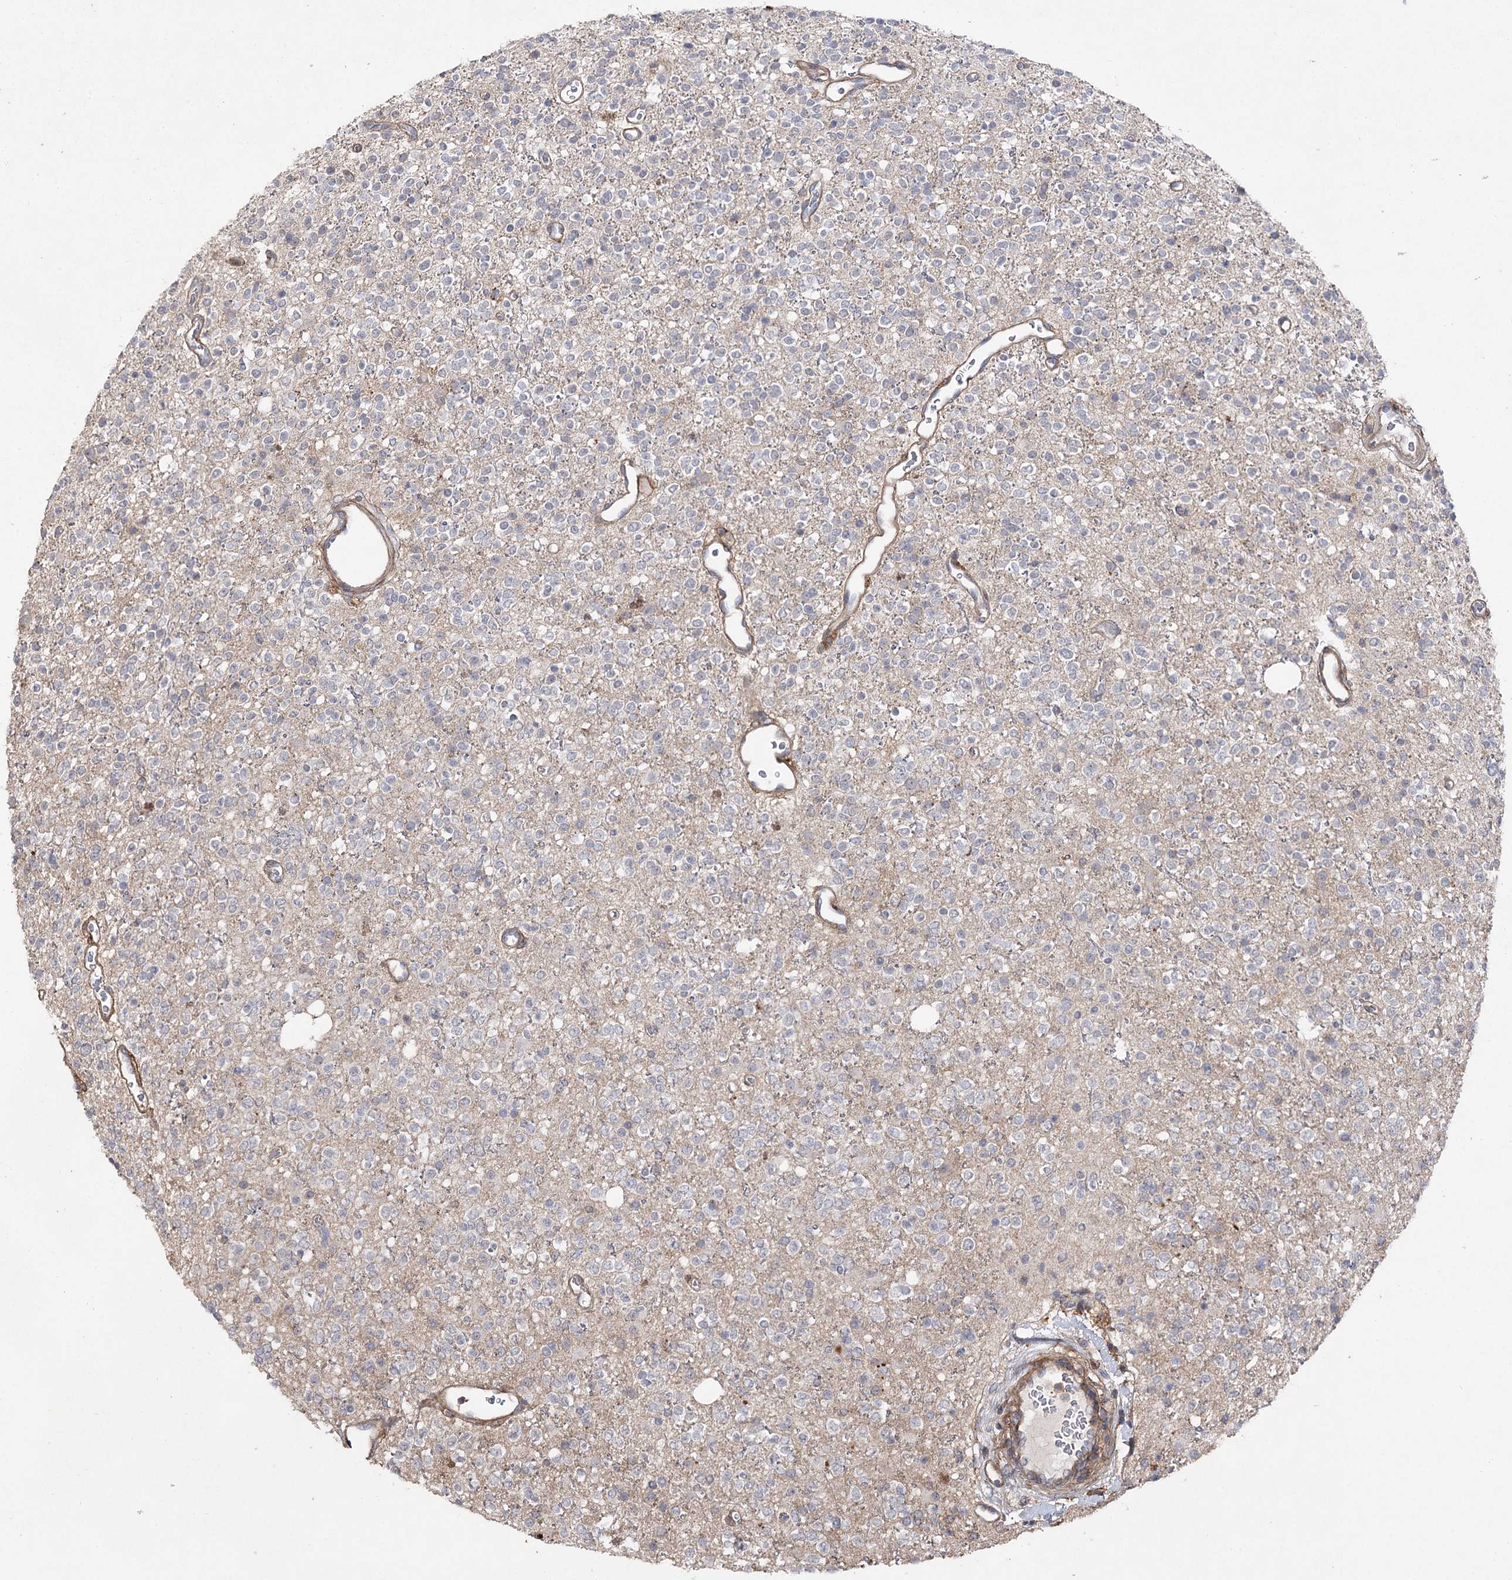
{"staining": {"intensity": "negative", "quantity": "none", "location": "none"}, "tissue": "glioma", "cell_type": "Tumor cells", "image_type": "cancer", "snomed": [{"axis": "morphology", "description": "Glioma, malignant, High grade"}, {"axis": "topography", "description": "Brain"}], "caption": "Human high-grade glioma (malignant) stained for a protein using immunohistochemistry exhibits no staining in tumor cells.", "gene": "OBSL1", "patient": {"sex": "male", "age": 34}}